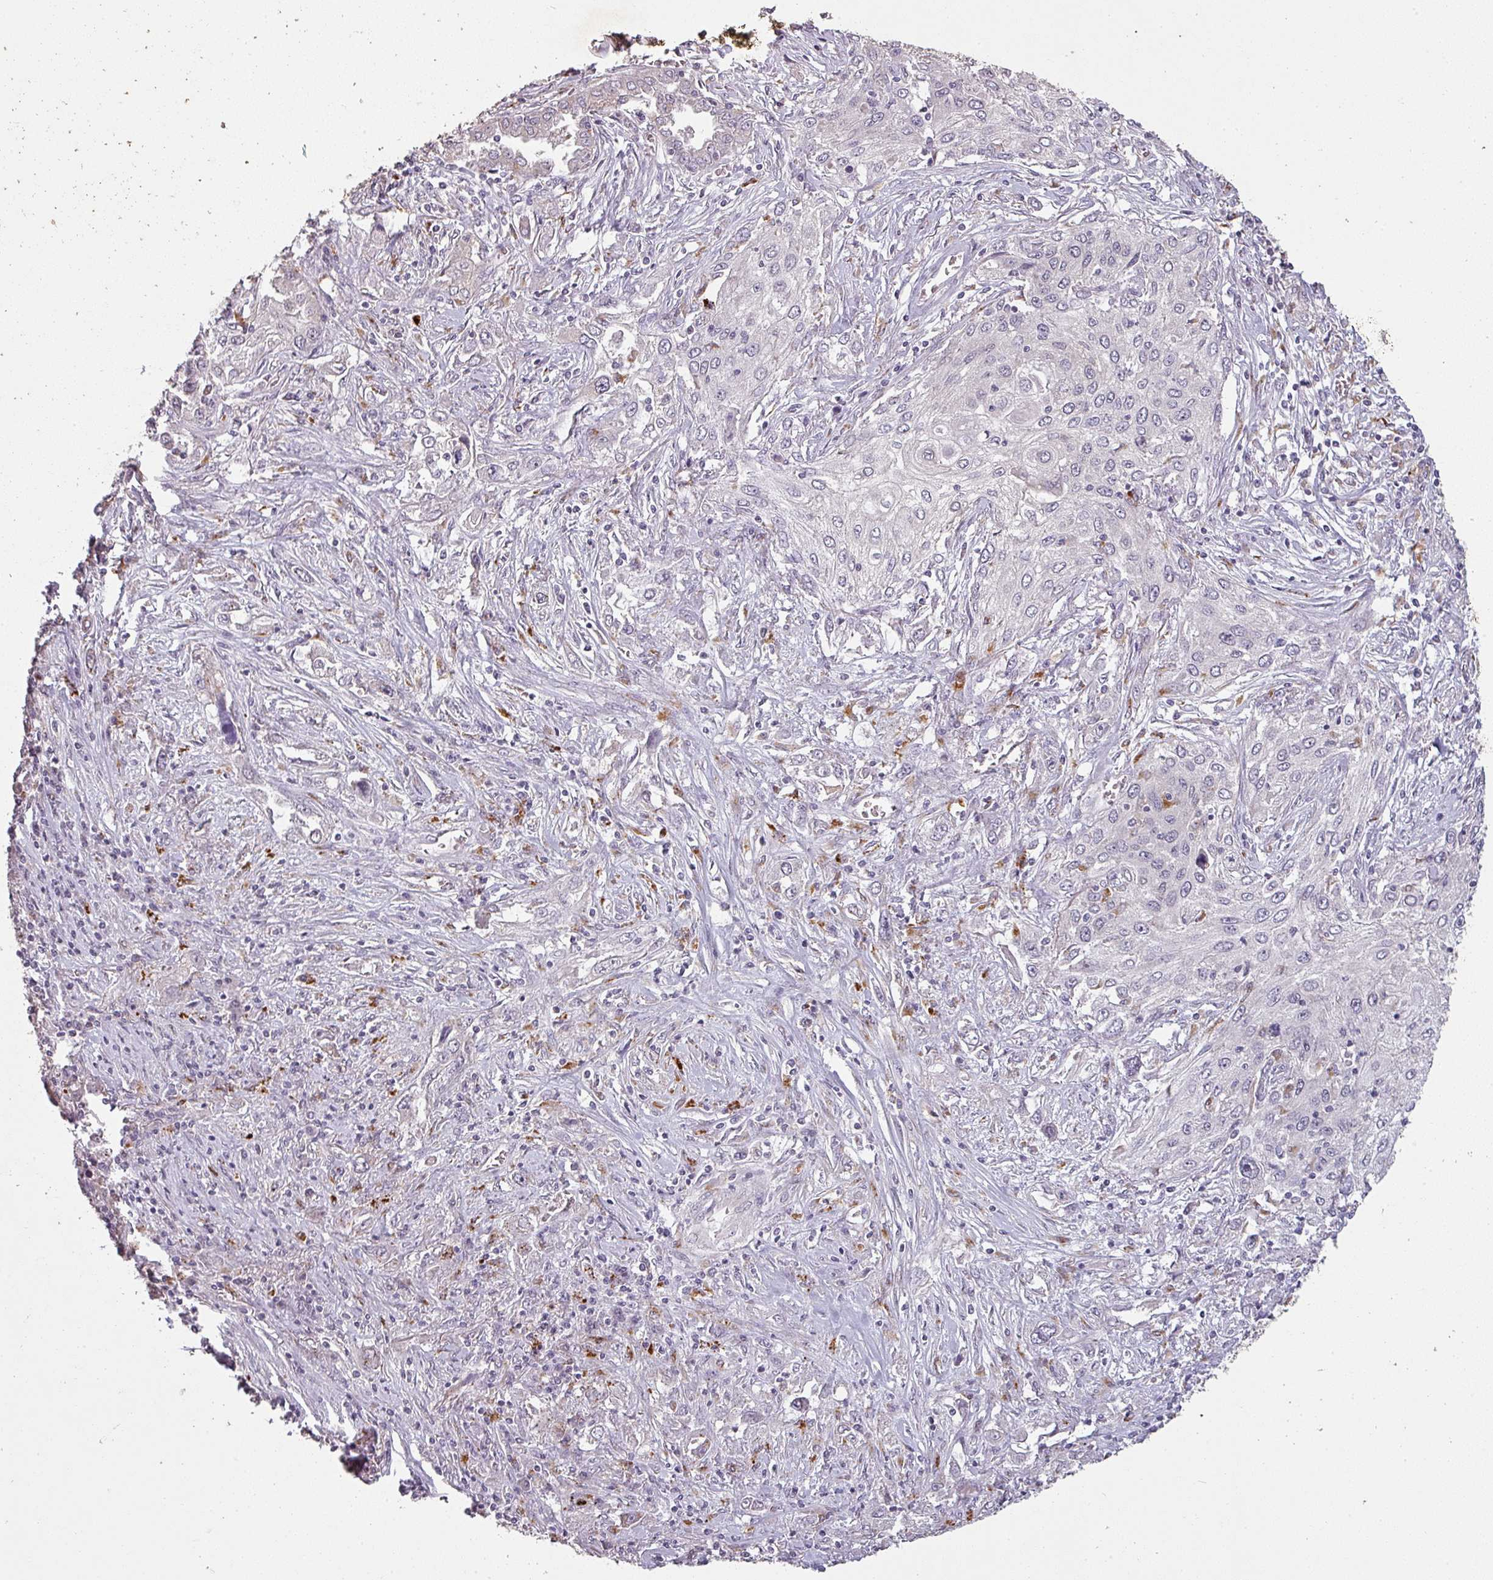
{"staining": {"intensity": "negative", "quantity": "none", "location": "none"}, "tissue": "lung cancer", "cell_type": "Tumor cells", "image_type": "cancer", "snomed": [{"axis": "morphology", "description": "Squamous cell carcinoma, NOS"}, {"axis": "topography", "description": "Lung"}], "caption": "DAB immunohistochemical staining of lung squamous cell carcinoma shows no significant staining in tumor cells.", "gene": "LYPLA1", "patient": {"sex": "female", "age": 69}}